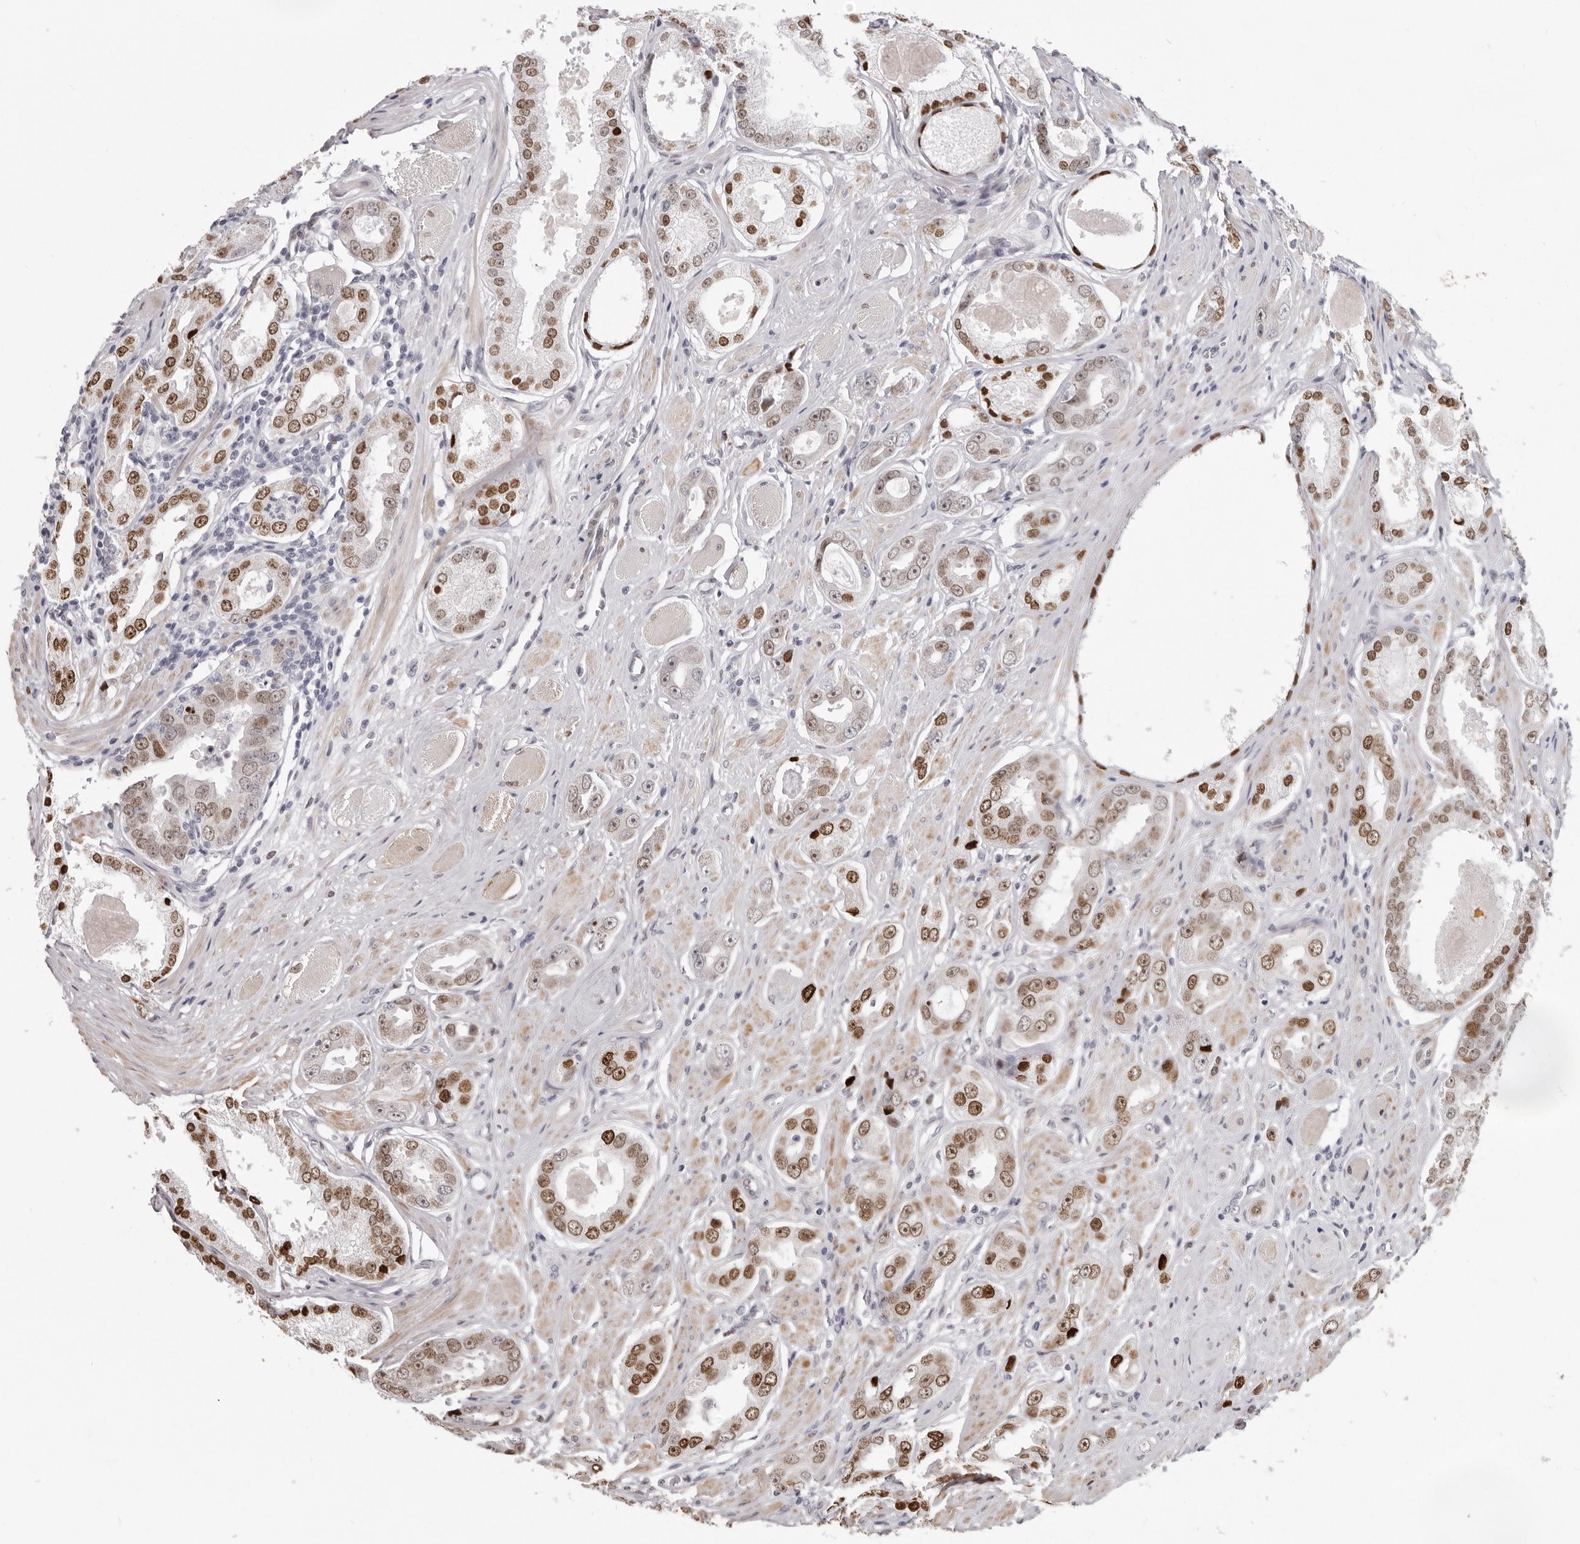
{"staining": {"intensity": "moderate", "quantity": ">75%", "location": "nuclear"}, "tissue": "prostate cancer", "cell_type": "Tumor cells", "image_type": "cancer", "snomed": [{"axis": "morphology", "description": "Adenocarcinoma, Medium grade"}, {"axis": "topography", "description": "Prostate"}], "caption": "There is medium levels of moderate nuclear staining in tumor cells of adenocarcinoma (medium-grade) (prostate), as demonstrated by immunohistochemical staining (brown color).", "gene": "SRP19", "patient": {"sex": "male", "age": 53}}